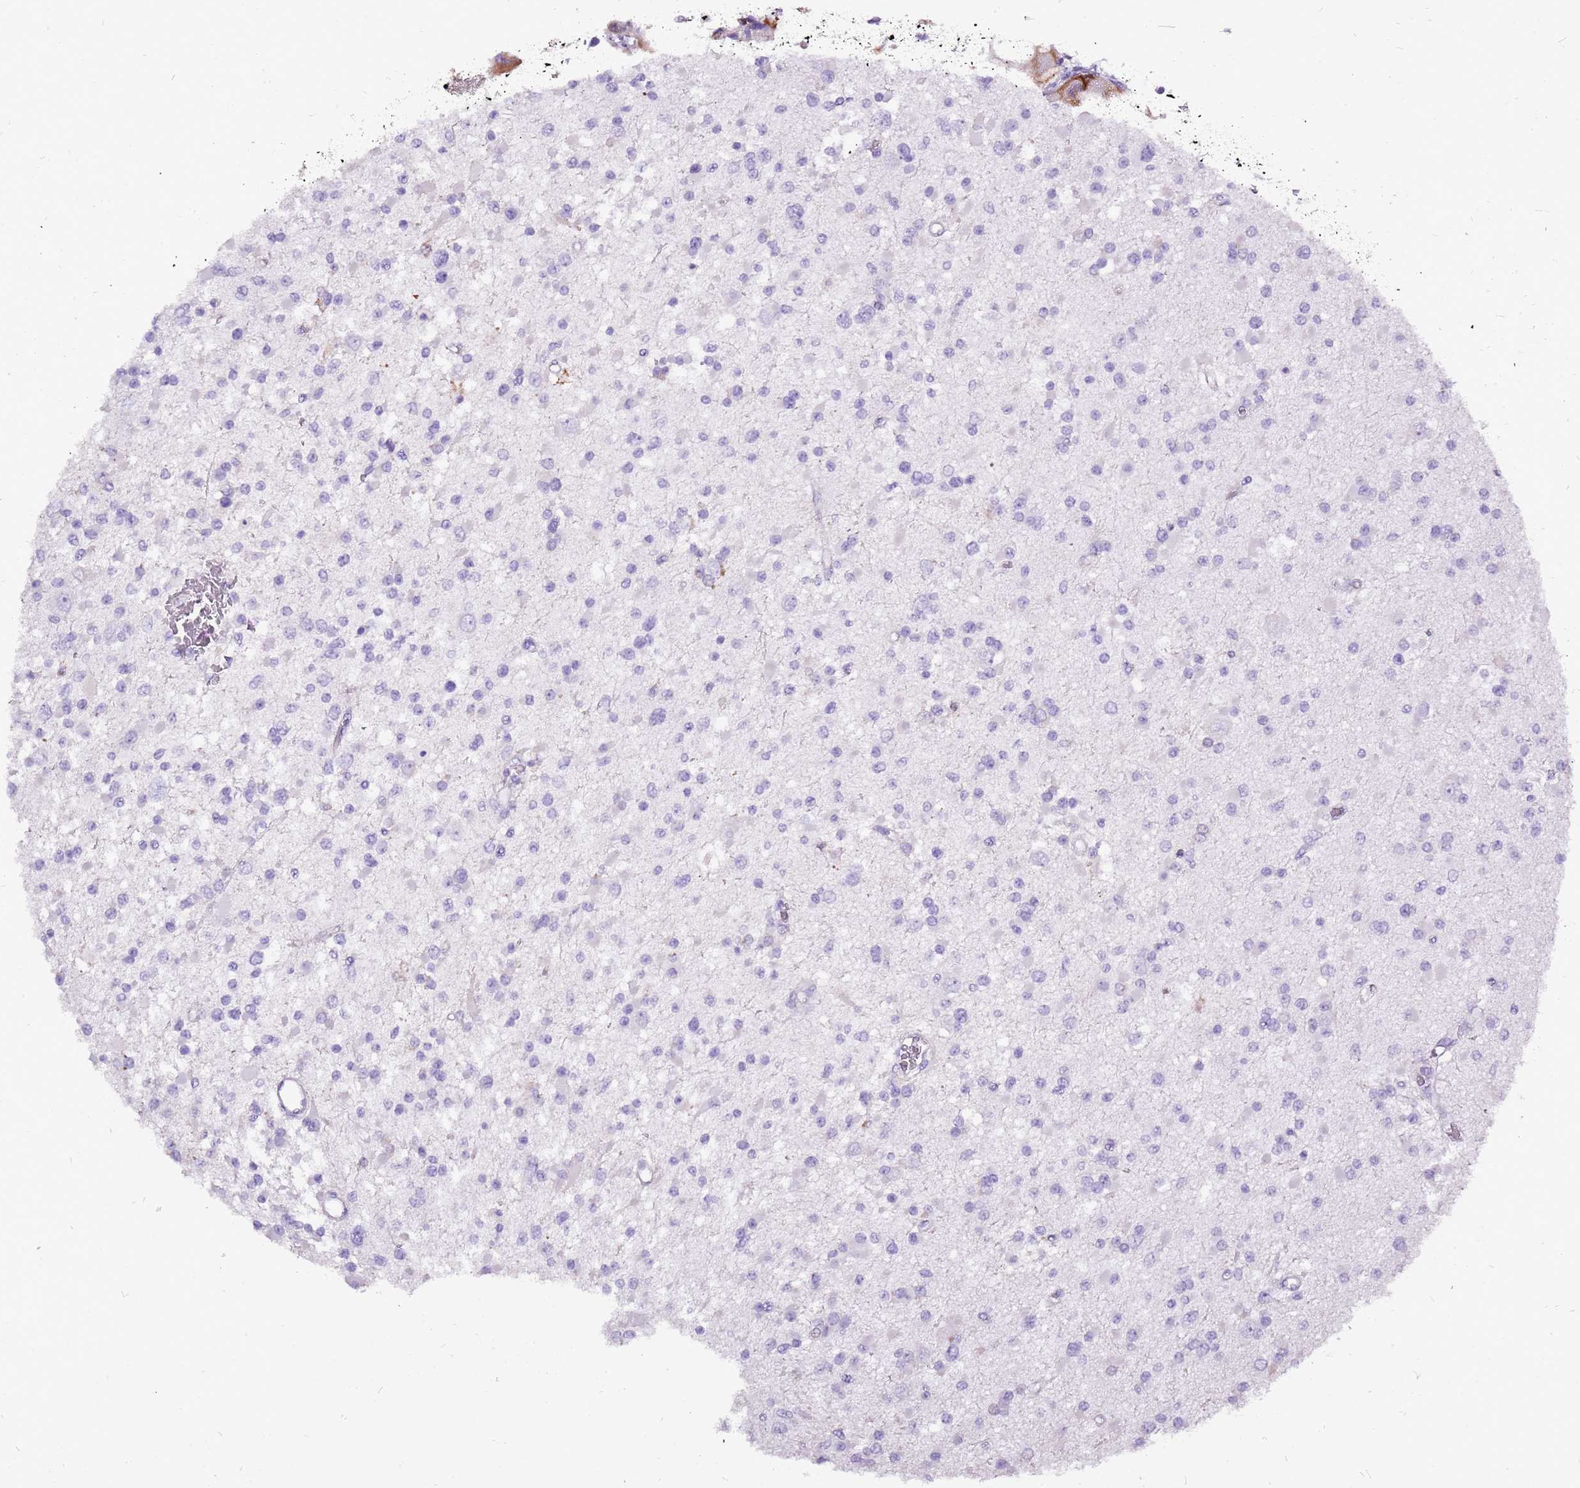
{"staining": {"intensity": "negative", "quantity": "none", "location": "none"}, "tissue": "glioma", "cell_type": "Tumor cells", "image_type": "cancer", "snomed": [{"axis": "morphology", "description": "Glioma, malignant, Low grade"}, {"axis": "topography", "description": "Brain"}], "caption": "The immunohistochemistry micrograph has no significant staining in tumor cells of glioma tissue.", "gene": "ACSS3", "patient": {"sex": "female", "age": 22}}